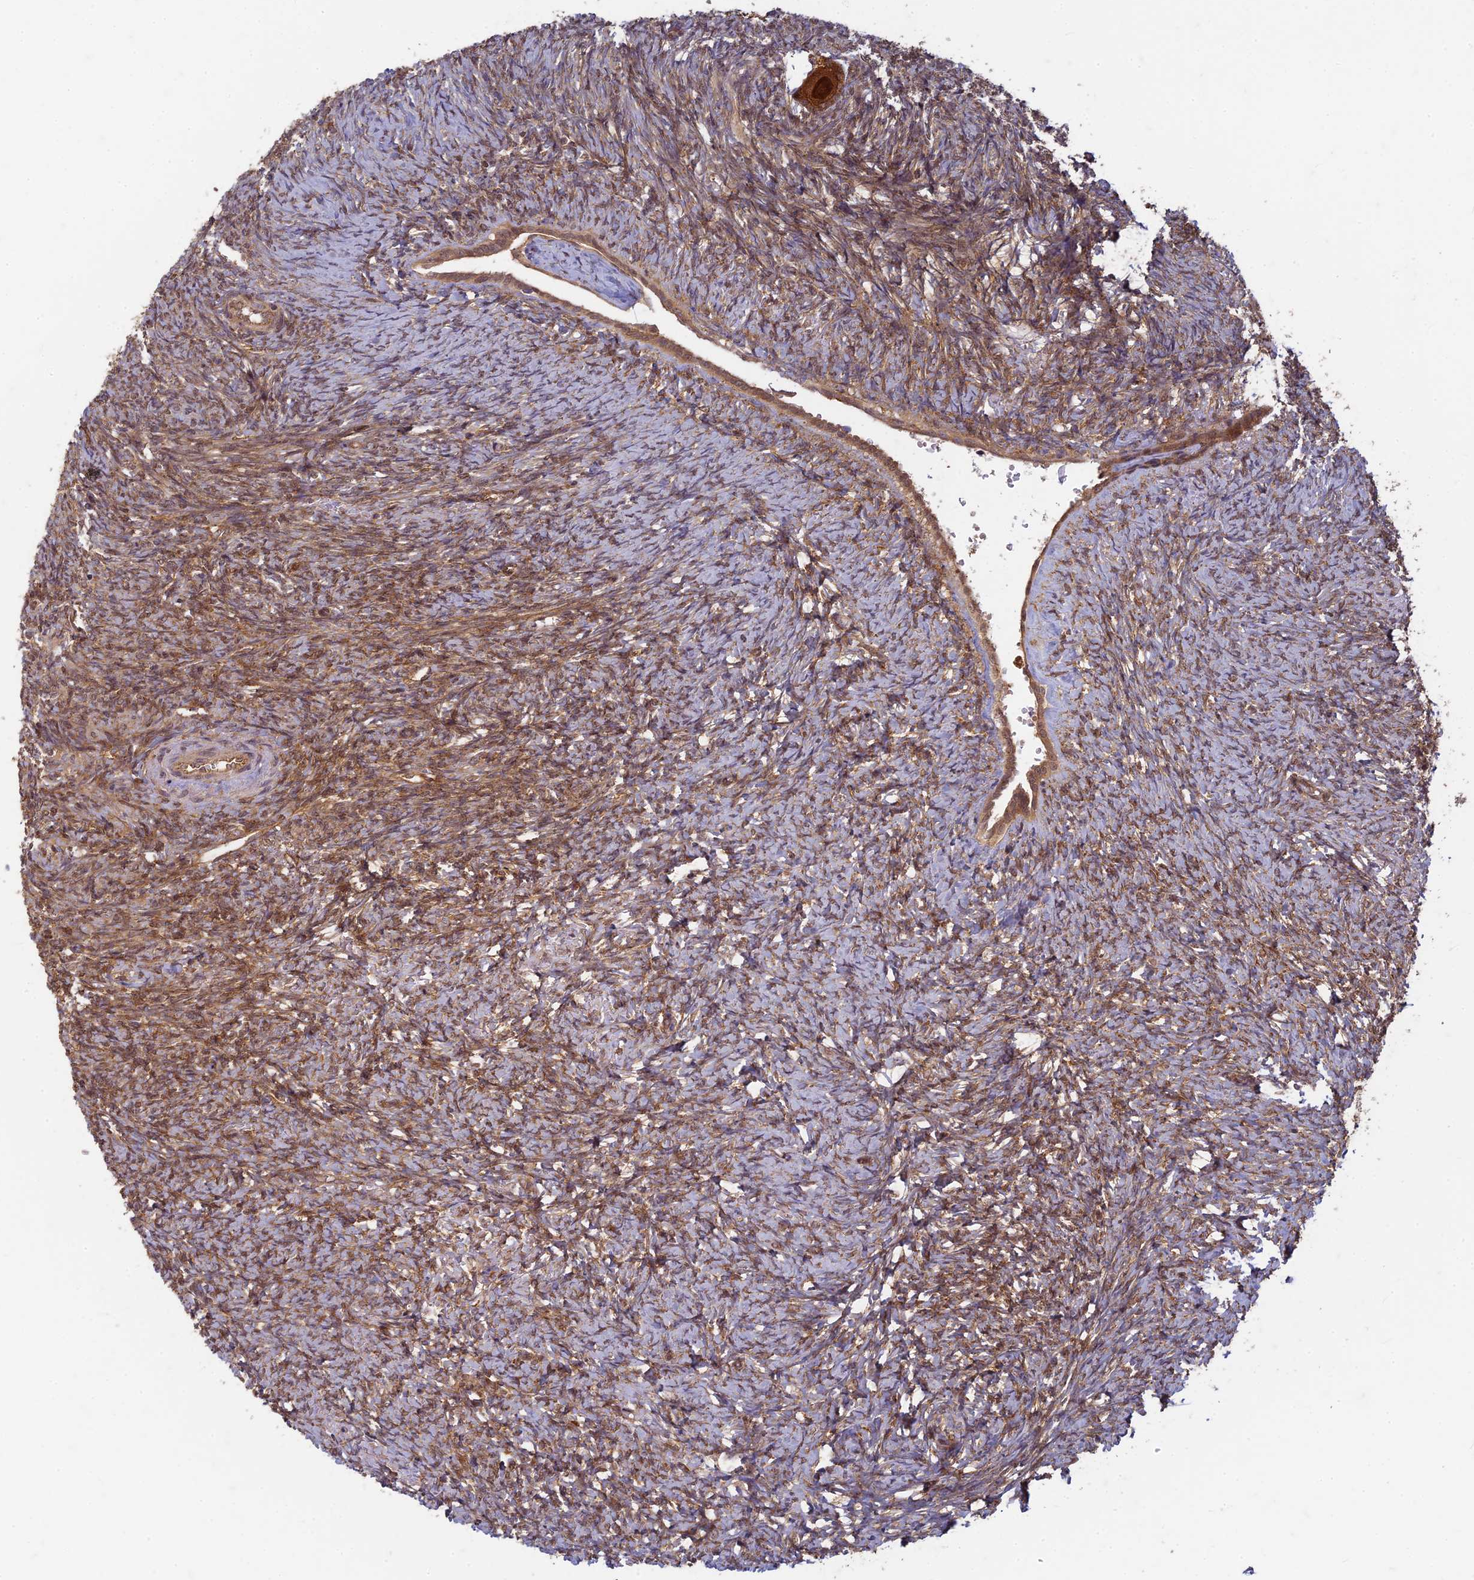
{"staining": {"intensity": "strong", "quantity": ">75%", "location": "cytoplasmic/membranous"}, "tissue": "ovary", "cell_type": "Follicle cells", "image_type": "normal", "snomed": [{"axis": "morphology", "description": "Normal tissue, NOS"}, {"axis": "topography", "description": "Ovary"}], "caption": "This micrograph reveals immunohistochemistry (IHC) staining of benign human ovary, with high strong cytoplasmic/membranous positivity in about >75% of follicle cells.", "gene": "TCF25", "patient": {"sex": "female", "age": 41}}